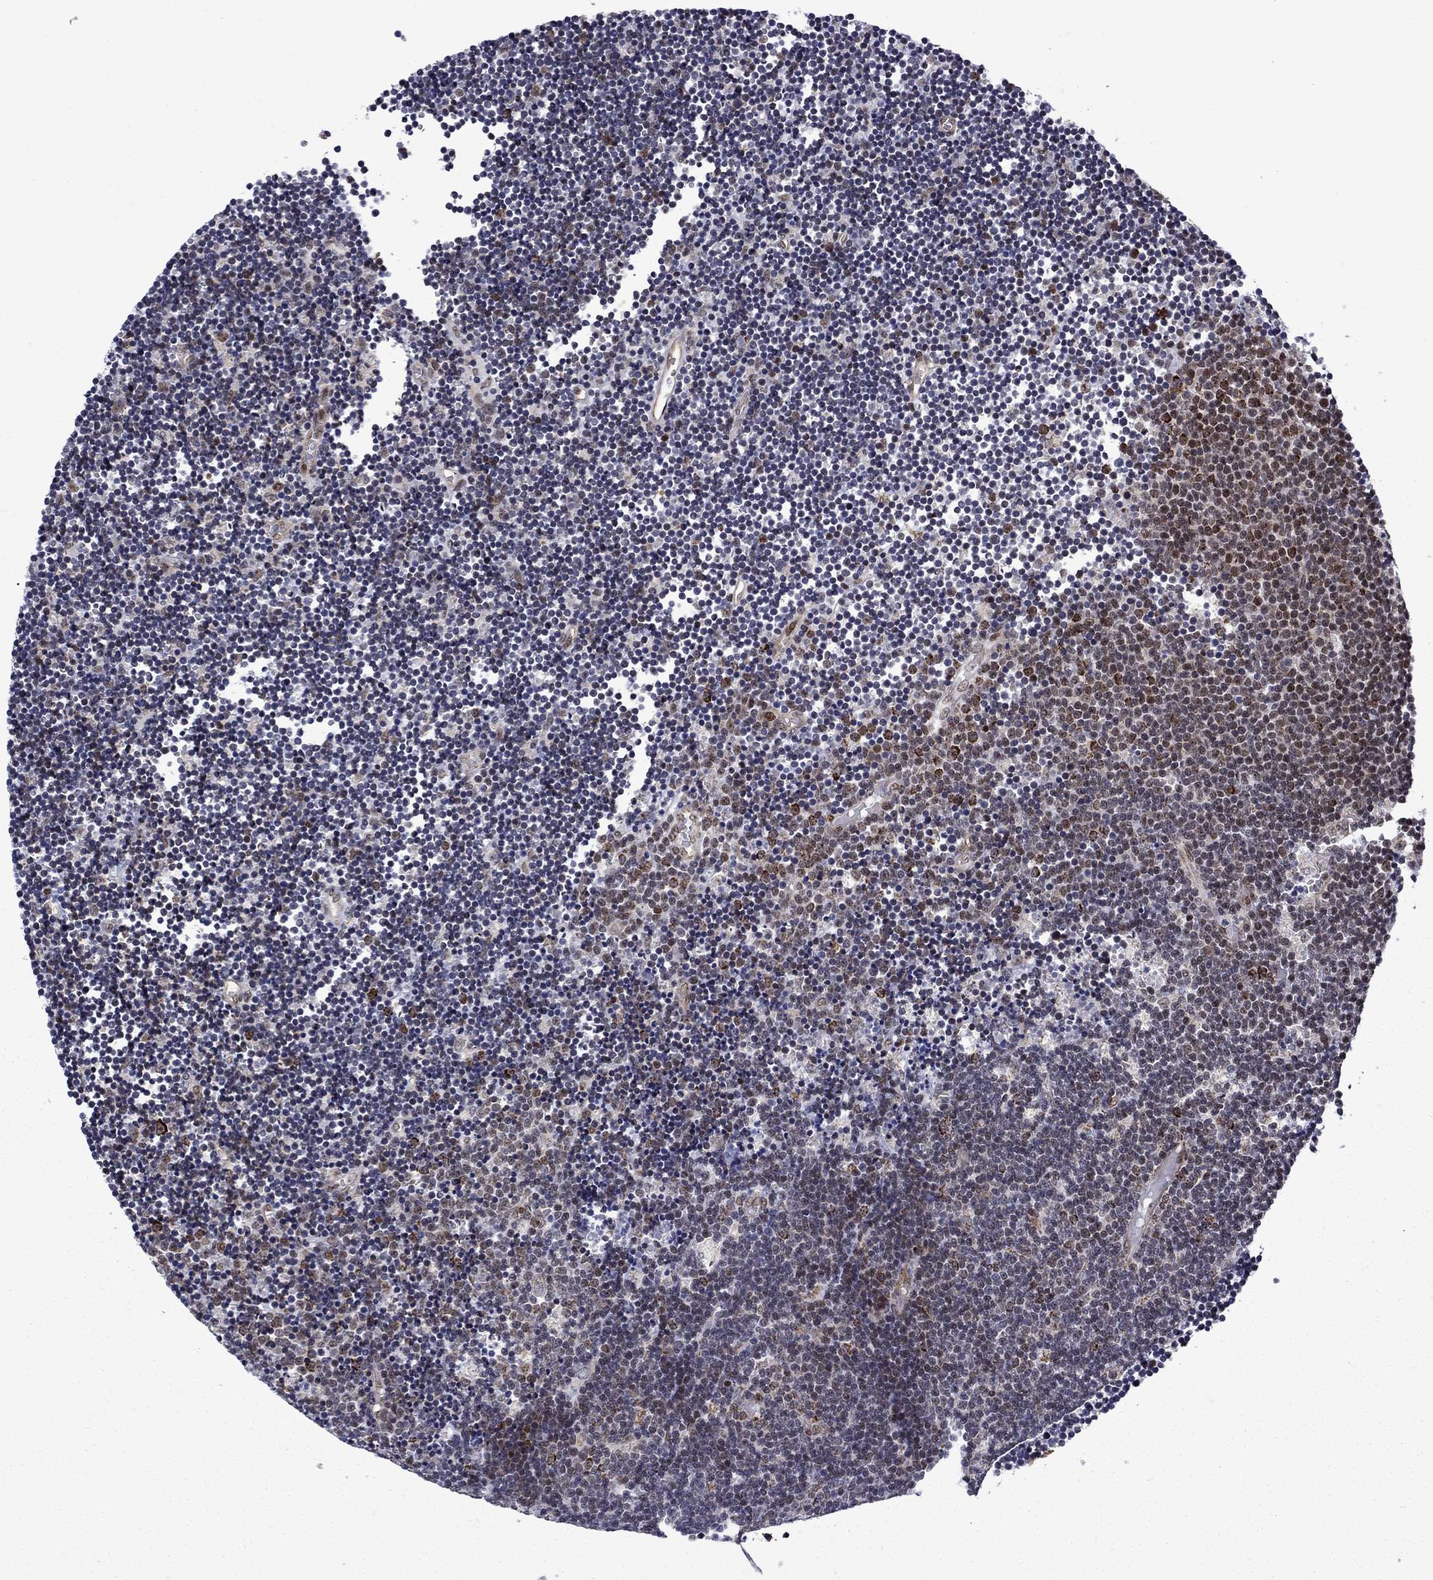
{"staining": {"intensity": "strong", "quantity": "<25%", "location": "nuclear"}, "tissue": "lymphoma", "cell_type": "Tumor cells", "image_type": "cancer", "snomed": [{"axis": "morphology", "description": "Malignant lymphoma, non-Hodgkin's type, Low grade"}, {"axis": "topography", "description": "Brain"}], "caption": "Human malignant lymphoma, non-Hodgkin's type (low-grade) stained with a brown dye displays strong nuclear positive staining in approximately <25% of tumor cells.", "gene": "SURF2", "patient": {"sex": "female", "age": 66}}